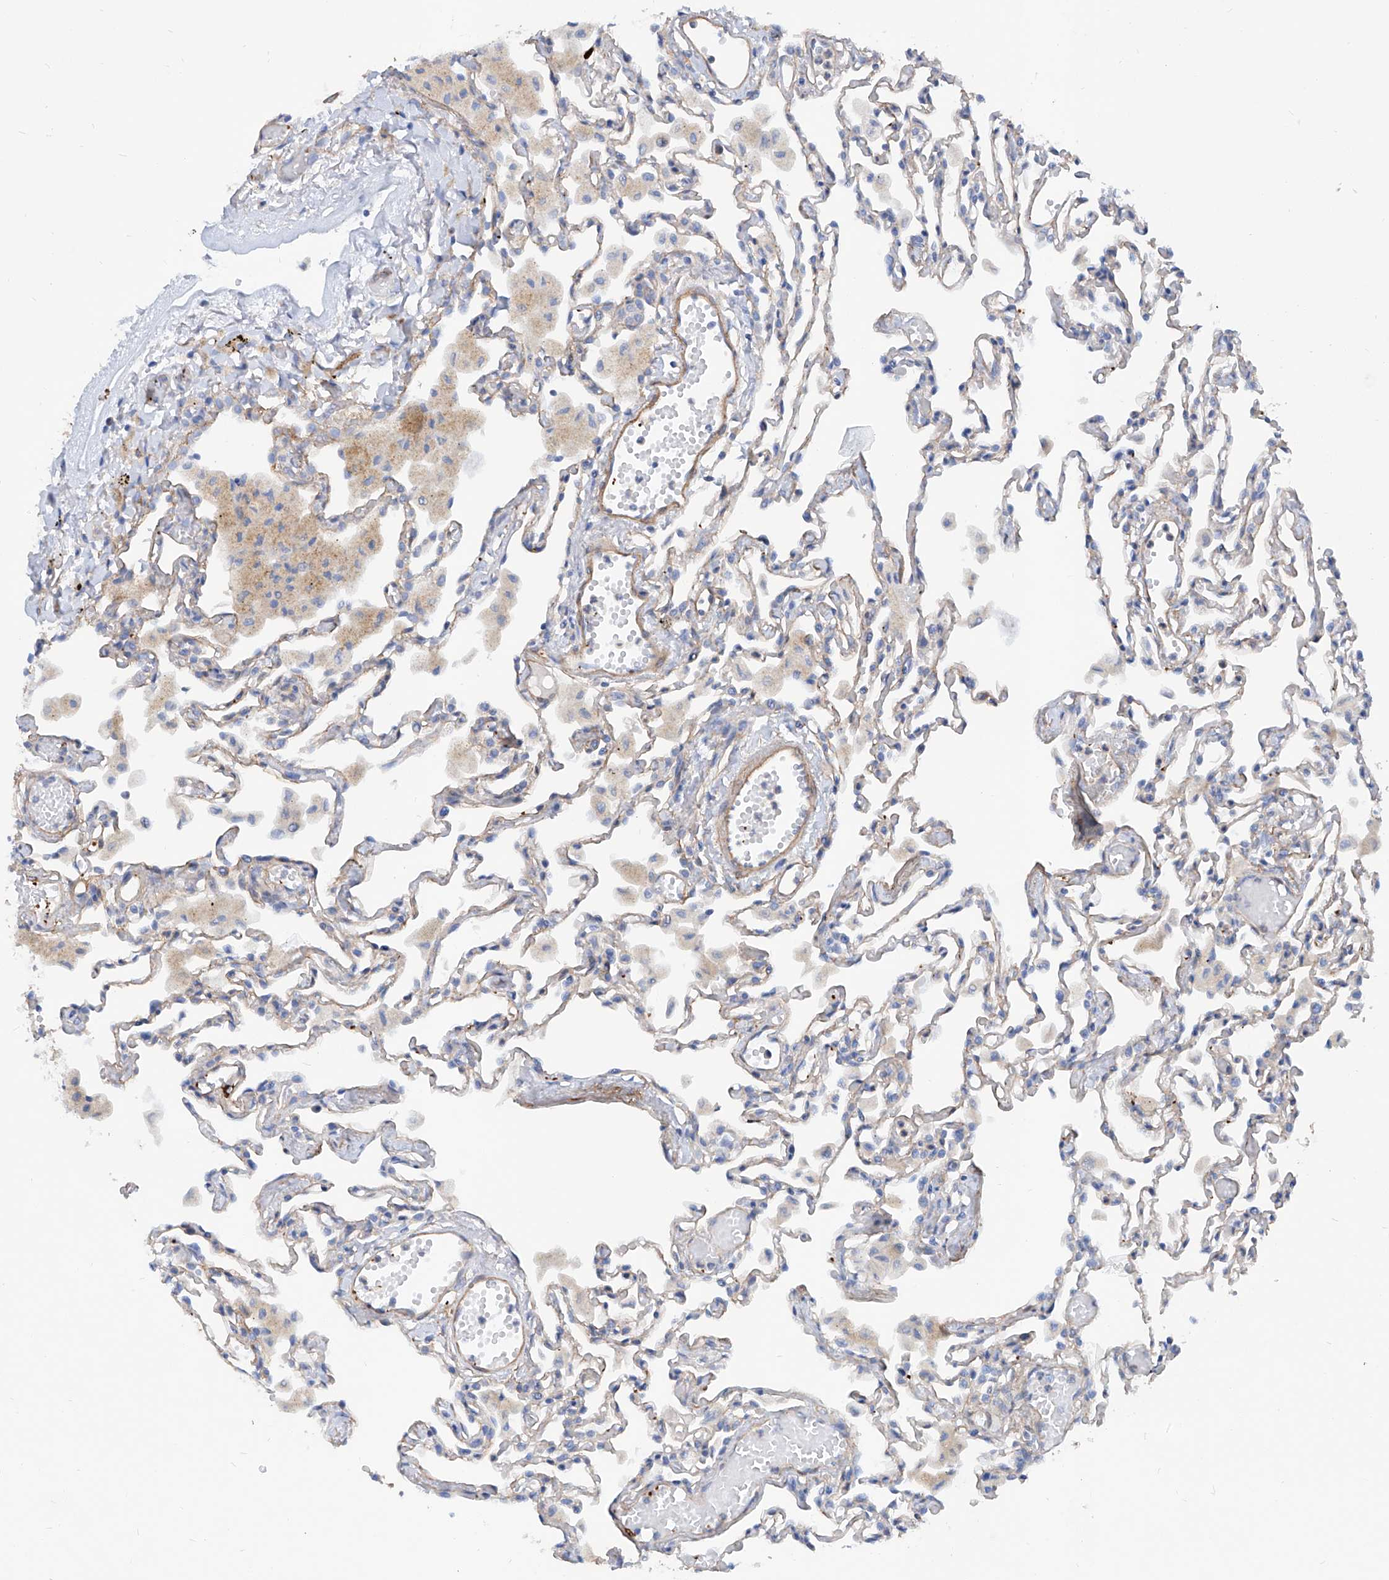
{"staining": {"intensity": "negative", "quantity": "none", "location": "none"}, "tissue": "lung", "cell_type": "Alveolar cells", "image_type": "normal", "snomed": [{"axis": "morphology", "description": "Normal tissue, NOS"}, {"axis": "topography", "description": "Bronchus"}, {"axis": "topography", "description": "Lung"}], "caption": "Protein analysis of normal lung reveals no significant staining in alveolar cells.", "gene": "TAS2R60", "patient": {"sex": "female", "age": 49}}